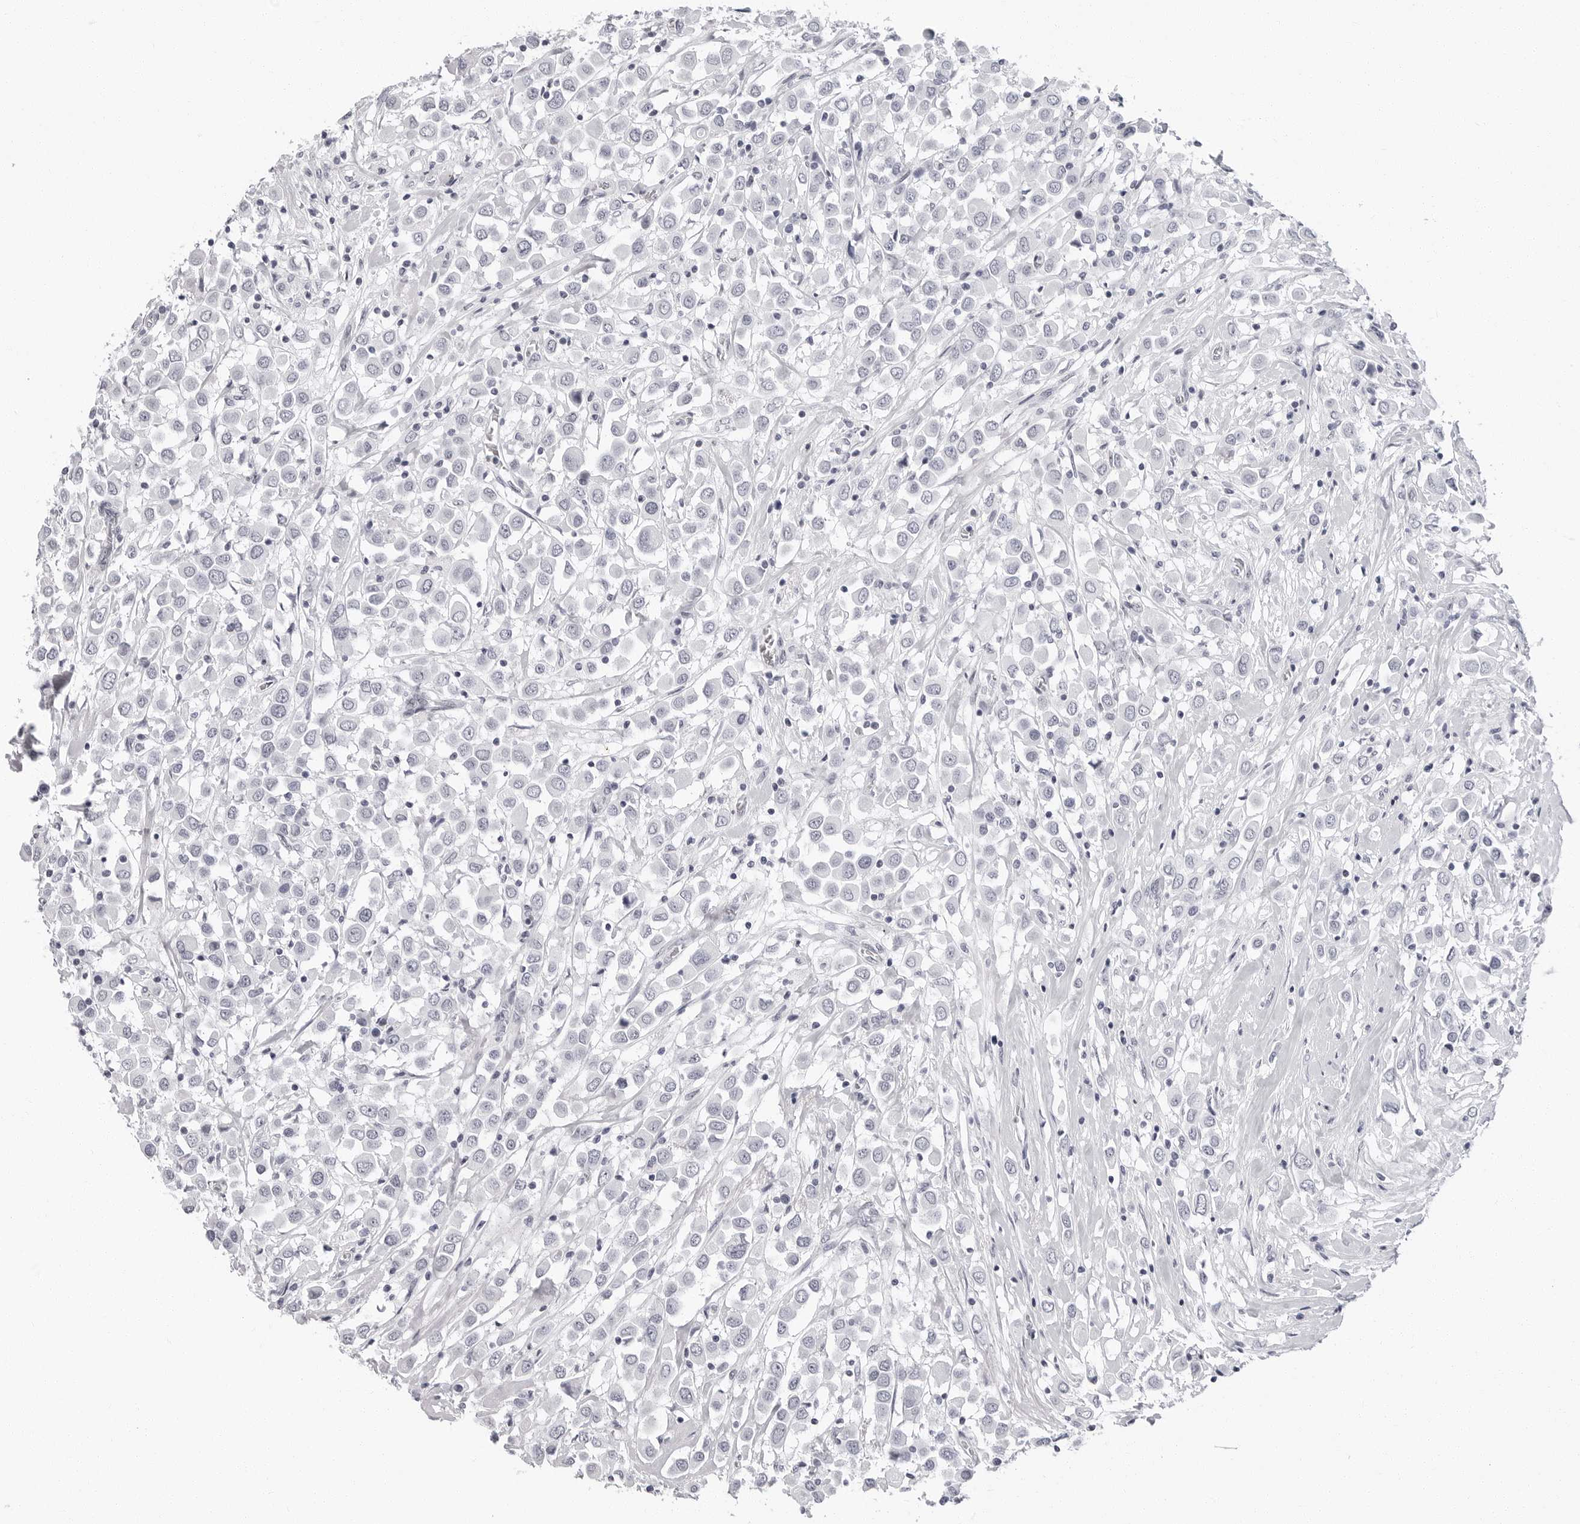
{"staining": {"intensity": "negative", "quantity": "none", "location": "none"}, "tissue": "breast cancer", "cell_type": "Tumor cells", "image_type": "cancer", "snomed": [{"axis": "morphology", "description": "Duct carcinoma"}, {"axis": "topography", "description": "Breast"}], "caption": "Immunohistochemical staining of breast cancer (infiltrating ductal carcinoma) exhibits no significant expression in tumor cells. (DAB immunohistochemistry with hematoxylin counter stain).", "gene": "VEZF1", "patient": {"sex": "female", "age": 61}}